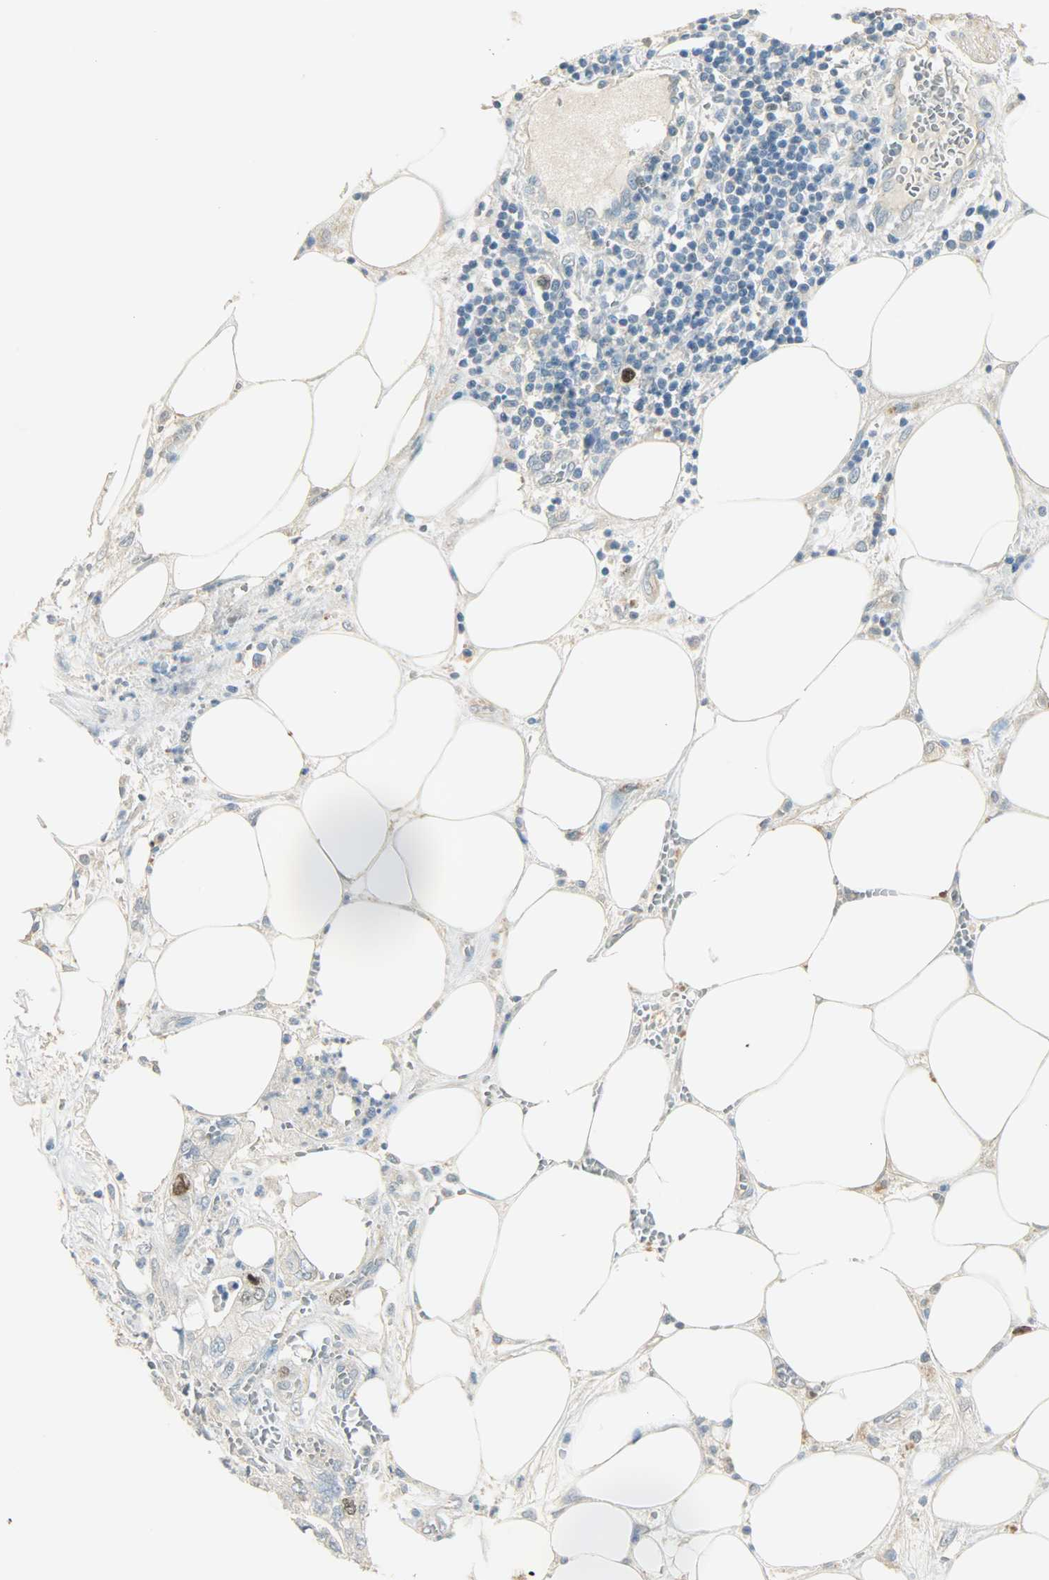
{"staining": {"intensity": "strong", "quantity": "<25%", "location": "nuclear"}, "tissue": "pancreatic cancer", "cell_type": "Tumor cells", "image_type": "cancer", "snomed": [{"axis": "morphology", "description": "Adenocarcinoma, NOS"}, {"axis": "topography", "description": "Pancreas"}], "caption": "A histopathology image showing strong nuclear positivity in approximately <25% of tumor cells in adenocarcinoma (pancreatic), as visualized by brown immunohistochemical staining.", "gene": "TPX2", "patient": {"sex": "male", "age": 70}}